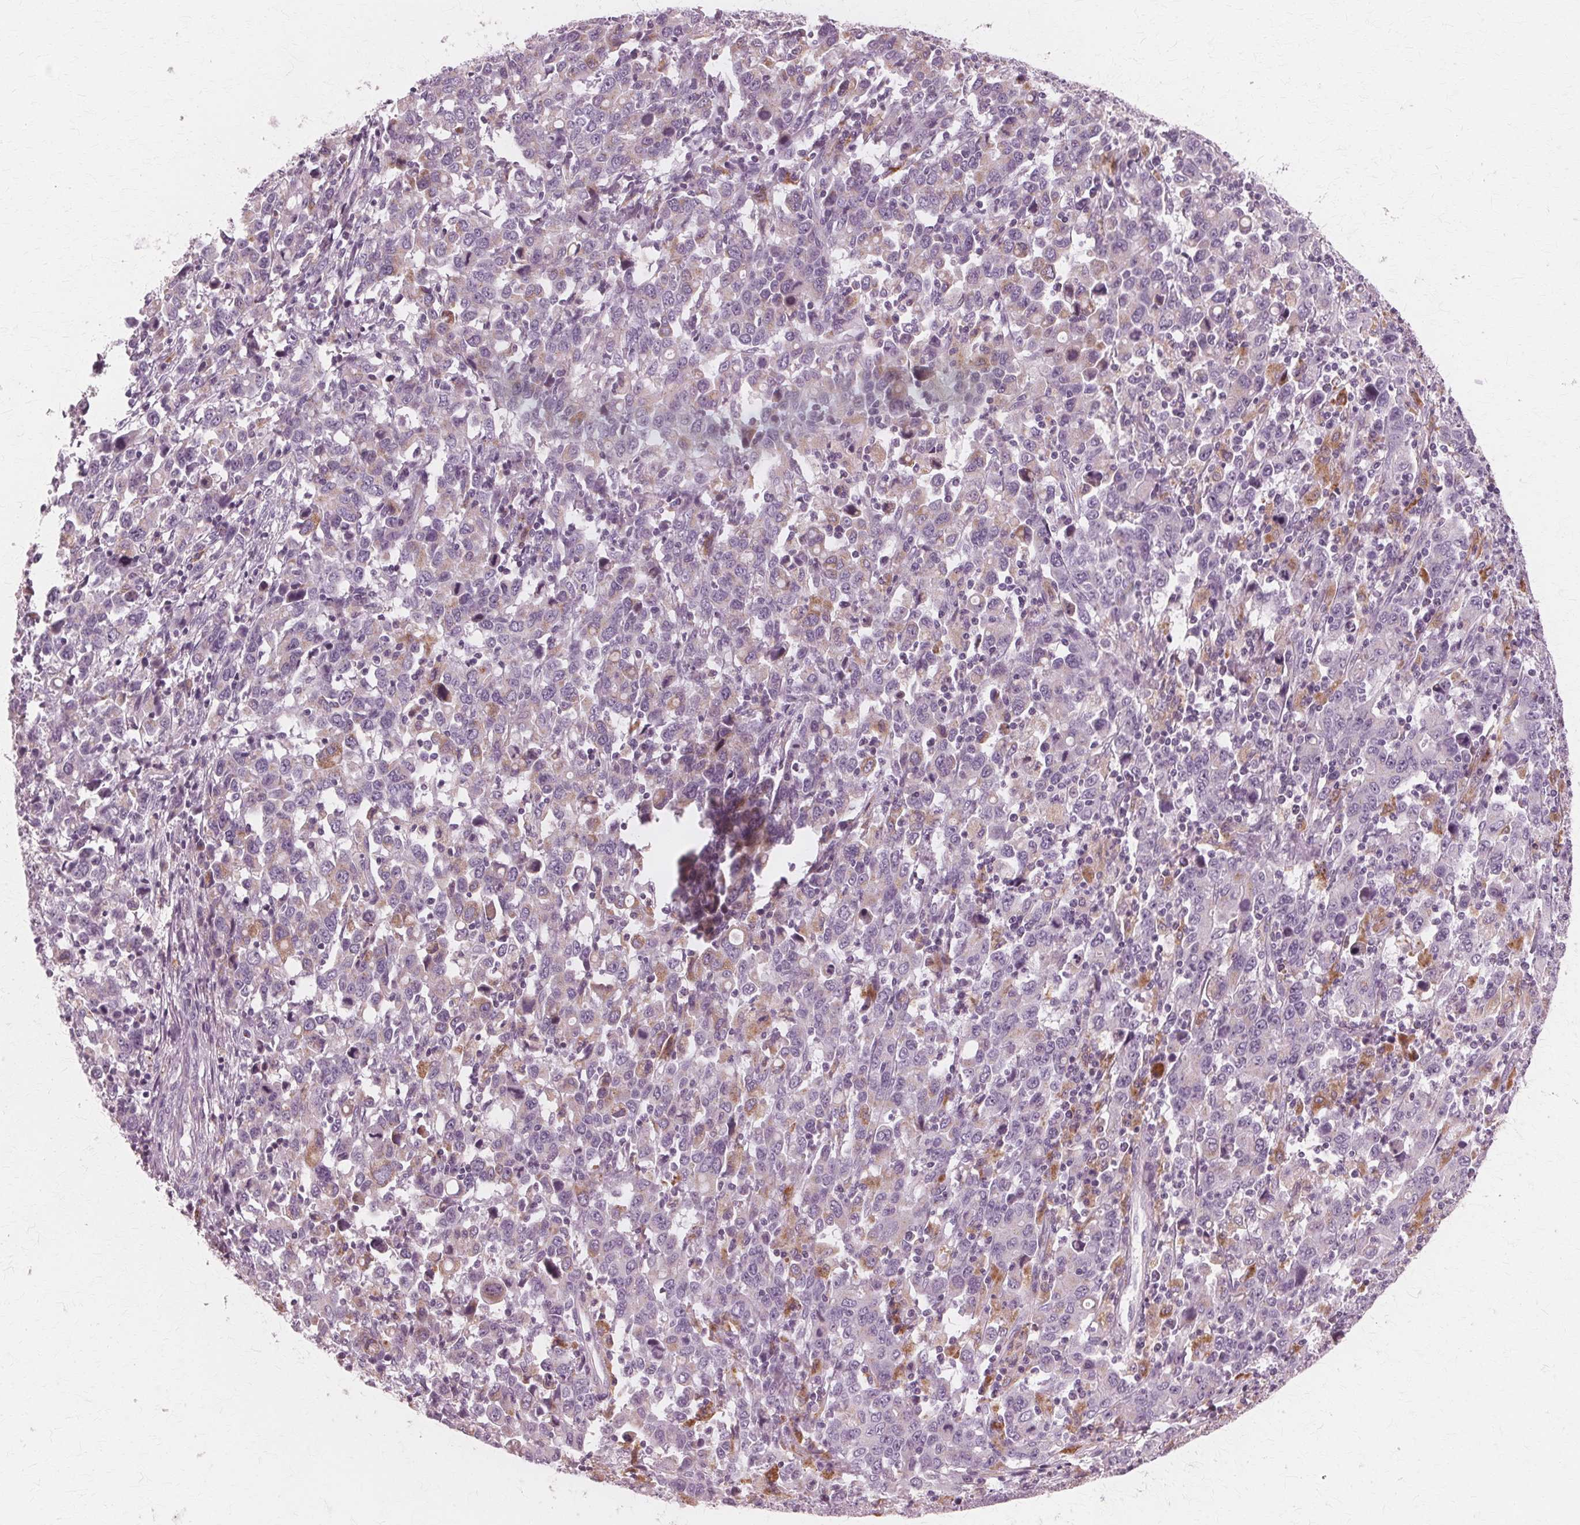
{"staining": {"intensity": "moderate", "quantity": "25%-75%", "location": "cytoplasmic/membranous"}, "tissue": "stomach cancer", "cell_type": "Tumor cells", "image_type": "cancer", "snomed": [{"axis": "morphology", "description": "Adenocarcinoma, NOS"}, {"axis": "topography", "description": "Stomach, upper"}], "caption": "IHC image of neoplastic tissue: human stomach cancer stained using immunohistochemistry (IHC) displays medium levels of moderate protein expression localized specifically in the cytoplasmic/membranous of tumor cells, appearing as a cytoplasmic/membranous brown color.", "gene": "DNASE2", "patient": {"sex": "male", "age": 69}}